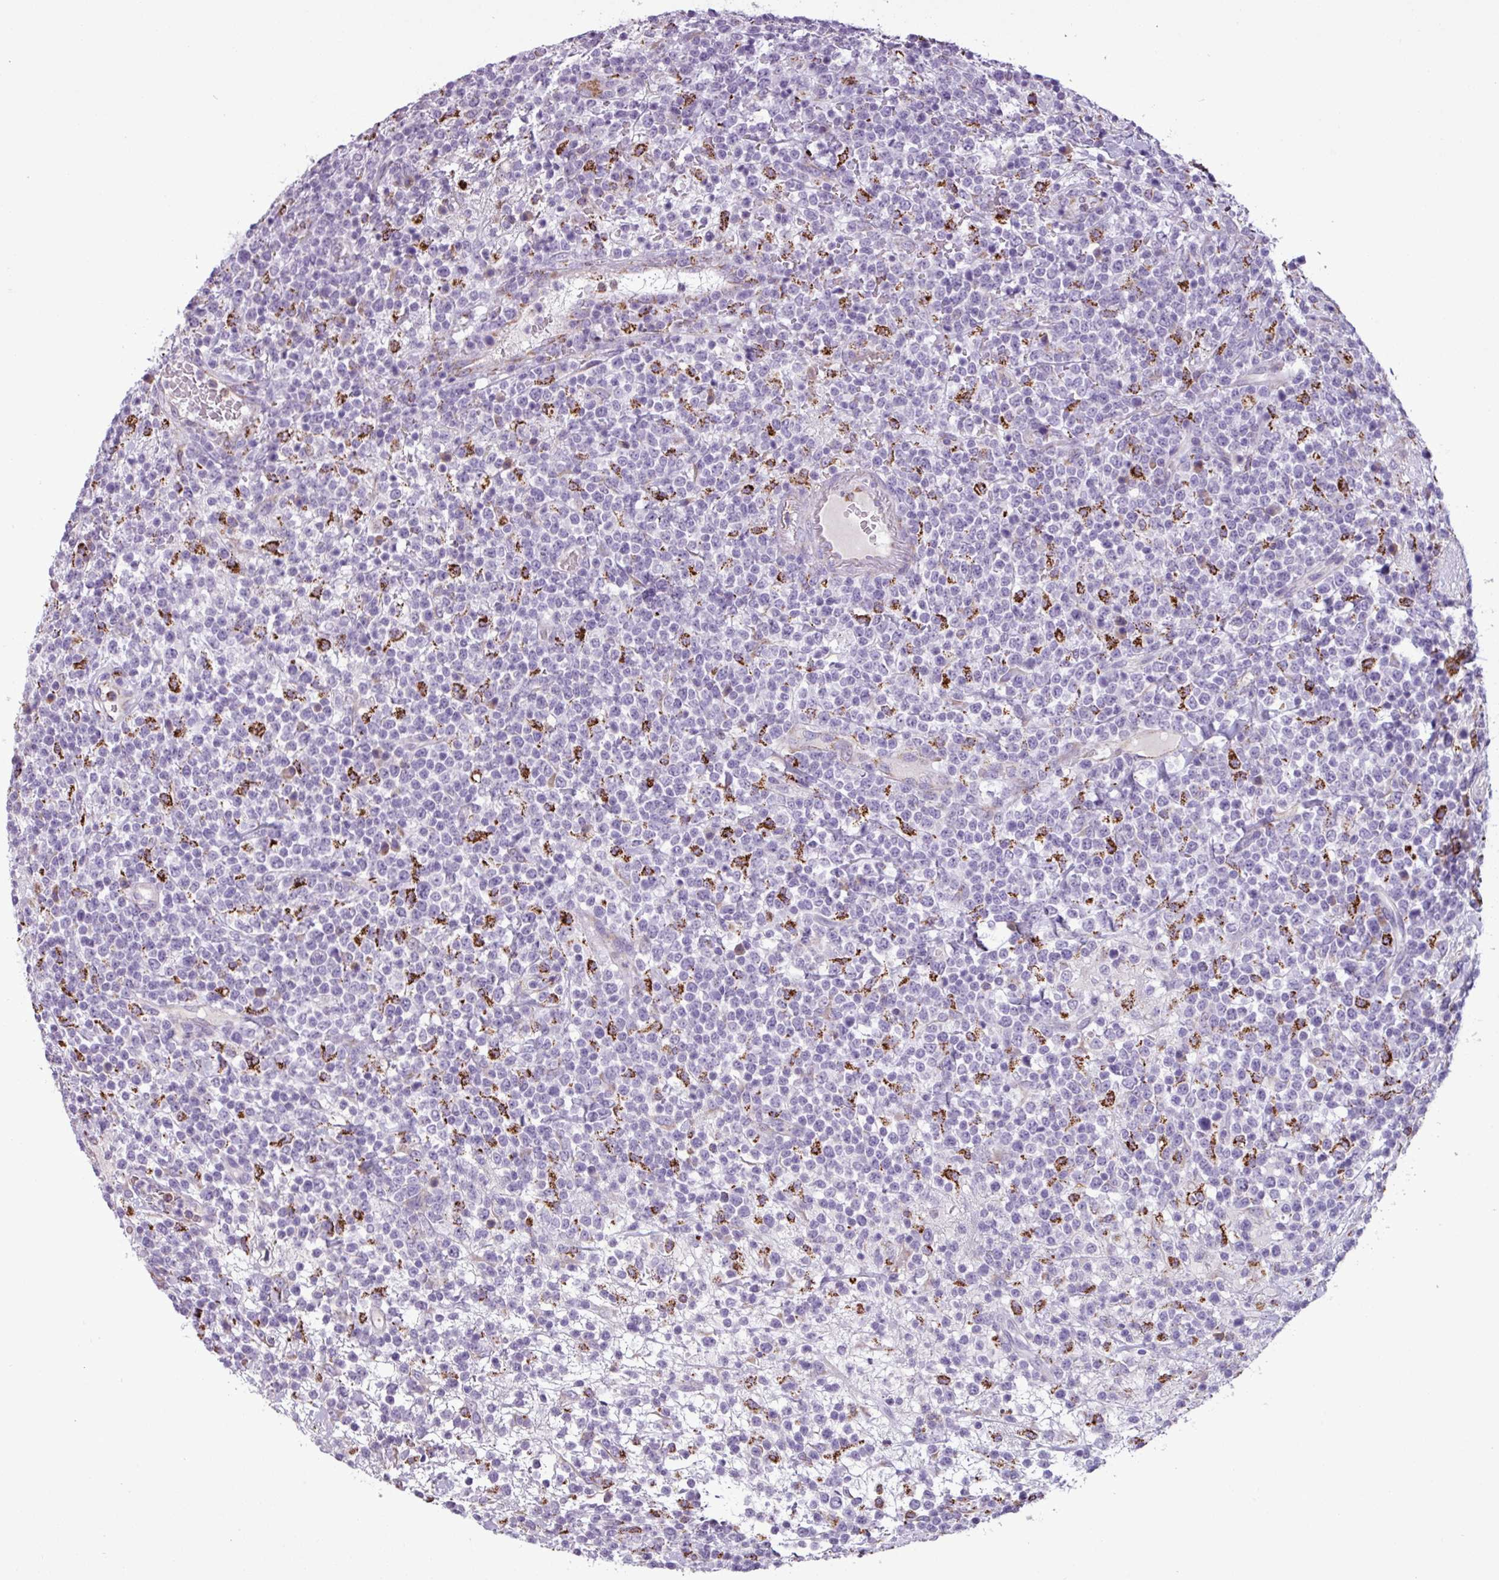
{"staining": {"intensity": "negative", "quantity": "none", "location": "none"}, "tissue": "lymphoma", "cell_type": "Tumor cells", "image_type": "cancer", "snomed": [{"axis": "morphology", "description": "Malignant lymphoma, non-Hodgkin's type, High grade"}, {"axis": "topography", "description": "Colon"}], "caption": "High power microscopy micrograph of an immunohistochemistry photomicrograph of high-grade malignant lymphoma, non-Hodgkin's type, revealing no significant positivity in tumor cells. (Brightfield microscopy of DAB immunohistochemistry (IHC) at high magnification).", "gene": "ZNF667", "patient": {"sex": "female", "age": 53}}